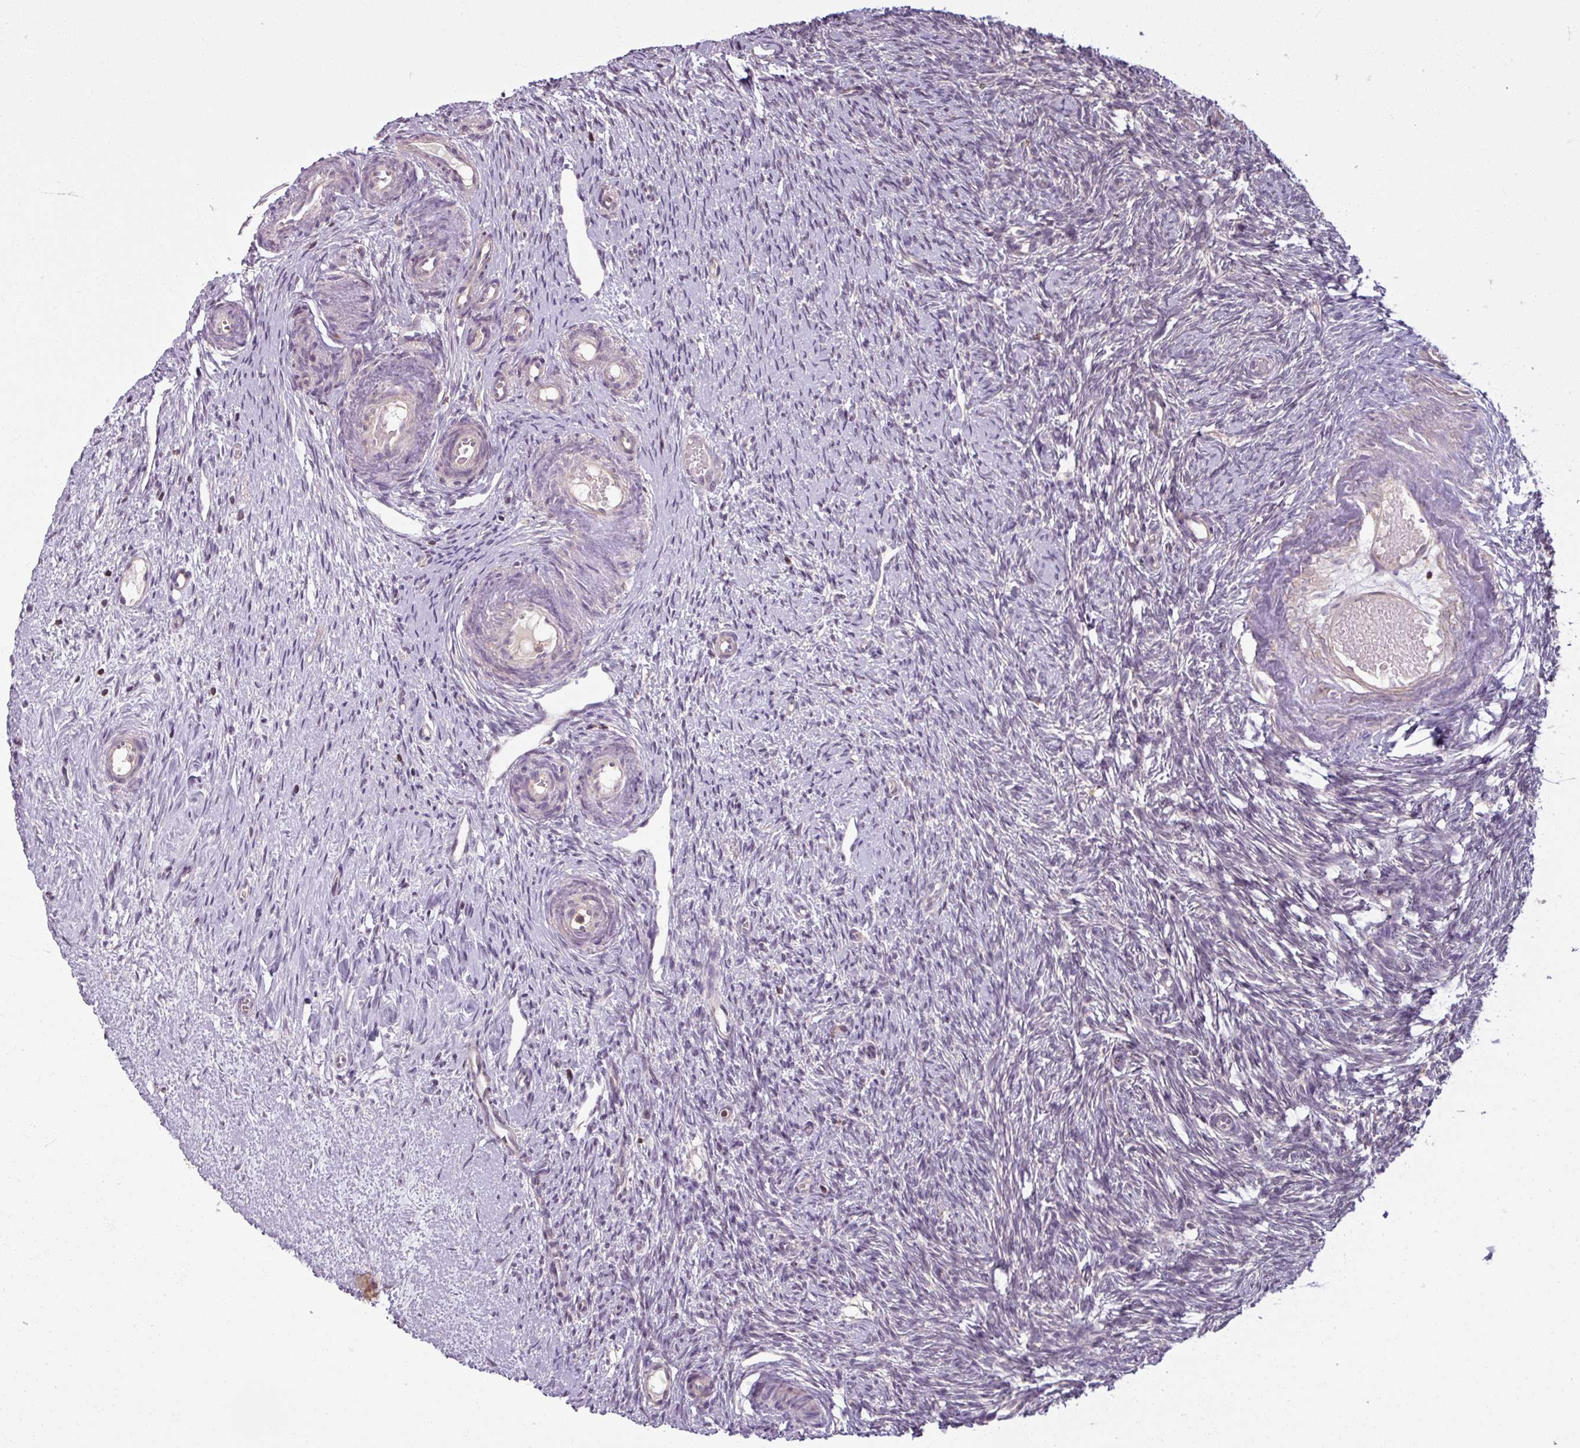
{"staining": {"intensity": "weak", "quantity": ">75%", "location": "cytoplasmic/membranous"}, "tissue": "ovary", "cell_type": "Follicle cells", "image_type": "normal", "snomed": [{"axis": "morphology", "description": "Normal tissue, NOS"}, {"axis": "topography", "description": "Ovary"}], "caption": "Immunohistochemical staining of unremarkable ovary displays >75% levels of weak cytoplasmic/membranous protein positivity in approximately >75% of follicle cells. (Brightfield microscopy of DAB IHC at high magnification).", "gene": "TUSC3", "patient": {"sex": "female", "age": 51}}